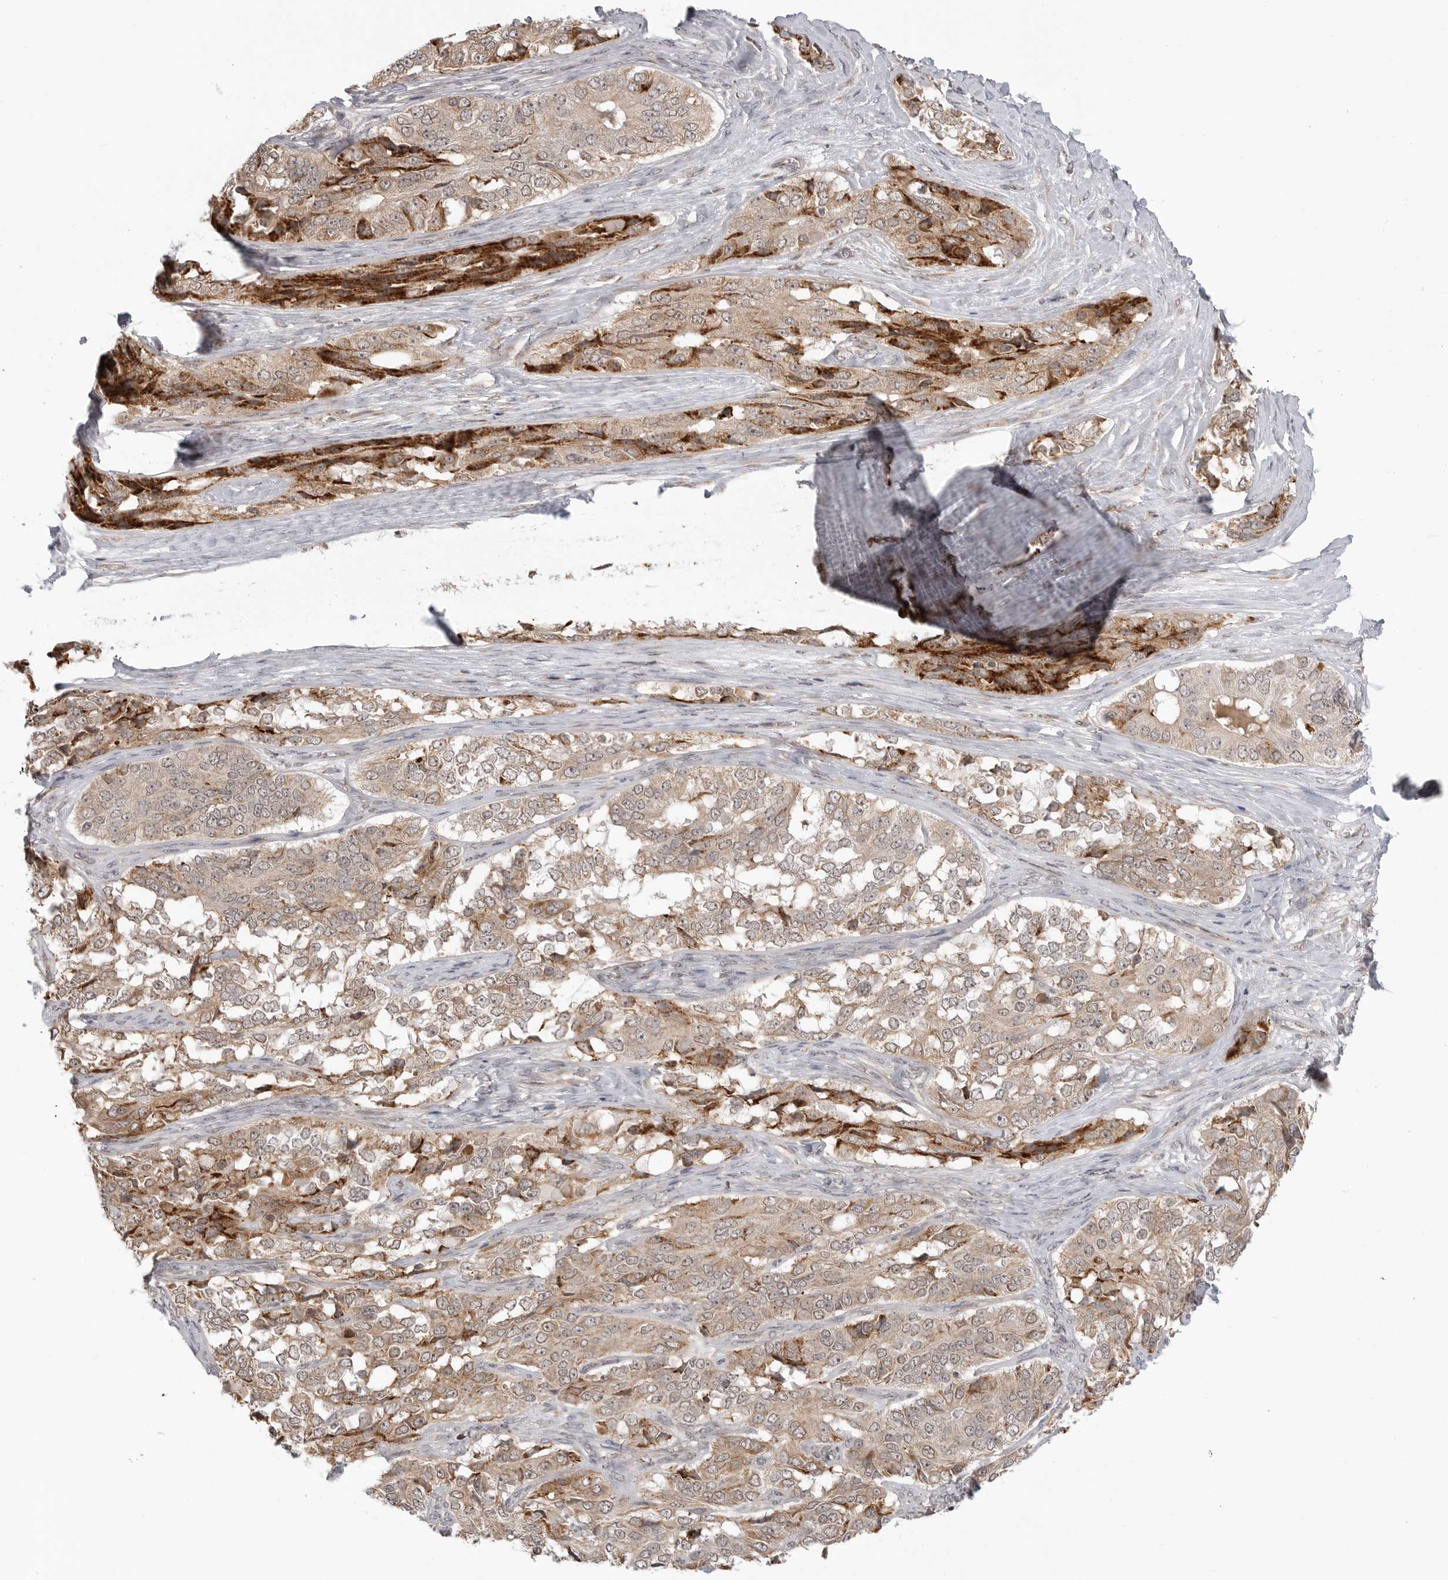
{"staining": {"intensity": "moderate", "quantity": "<25%", "location": "cytoplasmic/membranous"}, "tissue": "ovarian cancer", "cell_type": "Tumor cells", "image_type": "cancer", "snomed": [{"axis": "morphology", "description": "Carcinoma, endometroid"}, {"axis": "topography", "description": "Ovary"}], "caption": "Ovarian endometroid carcinoma was stained to show a protein in brown. There is low levels of moderate cytoplasmic/membranous expression in approximately <25% of tumor cells. (DAB (3,3'-diaminobenzidine) = brown stain, brightfield microscopy at high magnification).", "gene": "KALRN", "patient": {"sex": "female", "age": 51}}